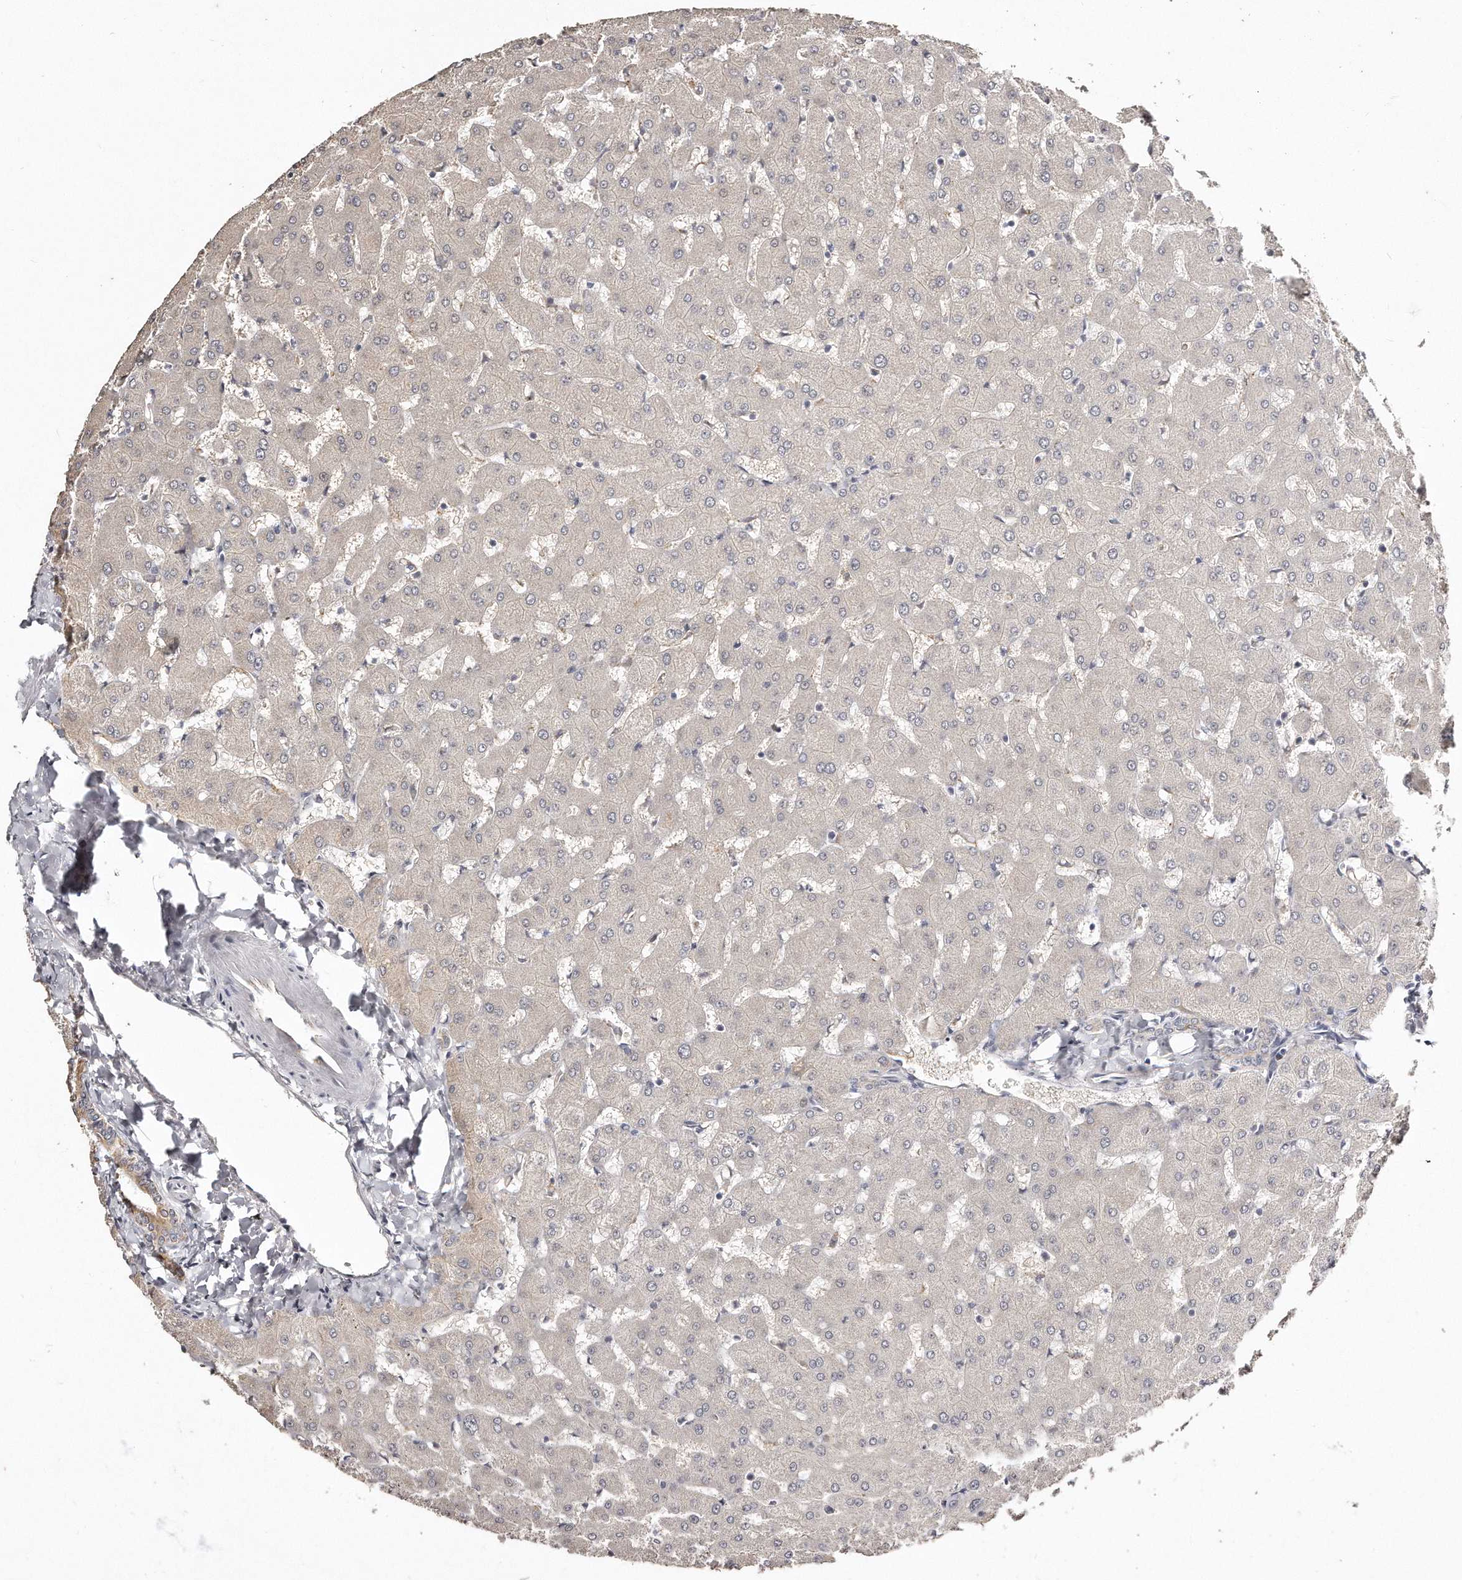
{"staining": {"intensity": "moderate", "quantity": ">75%", "location": "cytoplasmic/membranous"}, "tissue": "liver", "cell_type": "Cholangiocytes", "image_type": "normal", "snomed": [{"axis": "morphology", "description": "Normal tissue, NOS"}, {"axis": "topography", "description": "Liver"}], "caption": "High-power microscopy captured an immunohistochemistry photomicrograph of benign liver, revealing moderate cytoplasmic/membranous staining in approximately >75% of cholangiocytes.", "gene": "ZYG11A", "patient": {"sex": "female", "age": 63}}